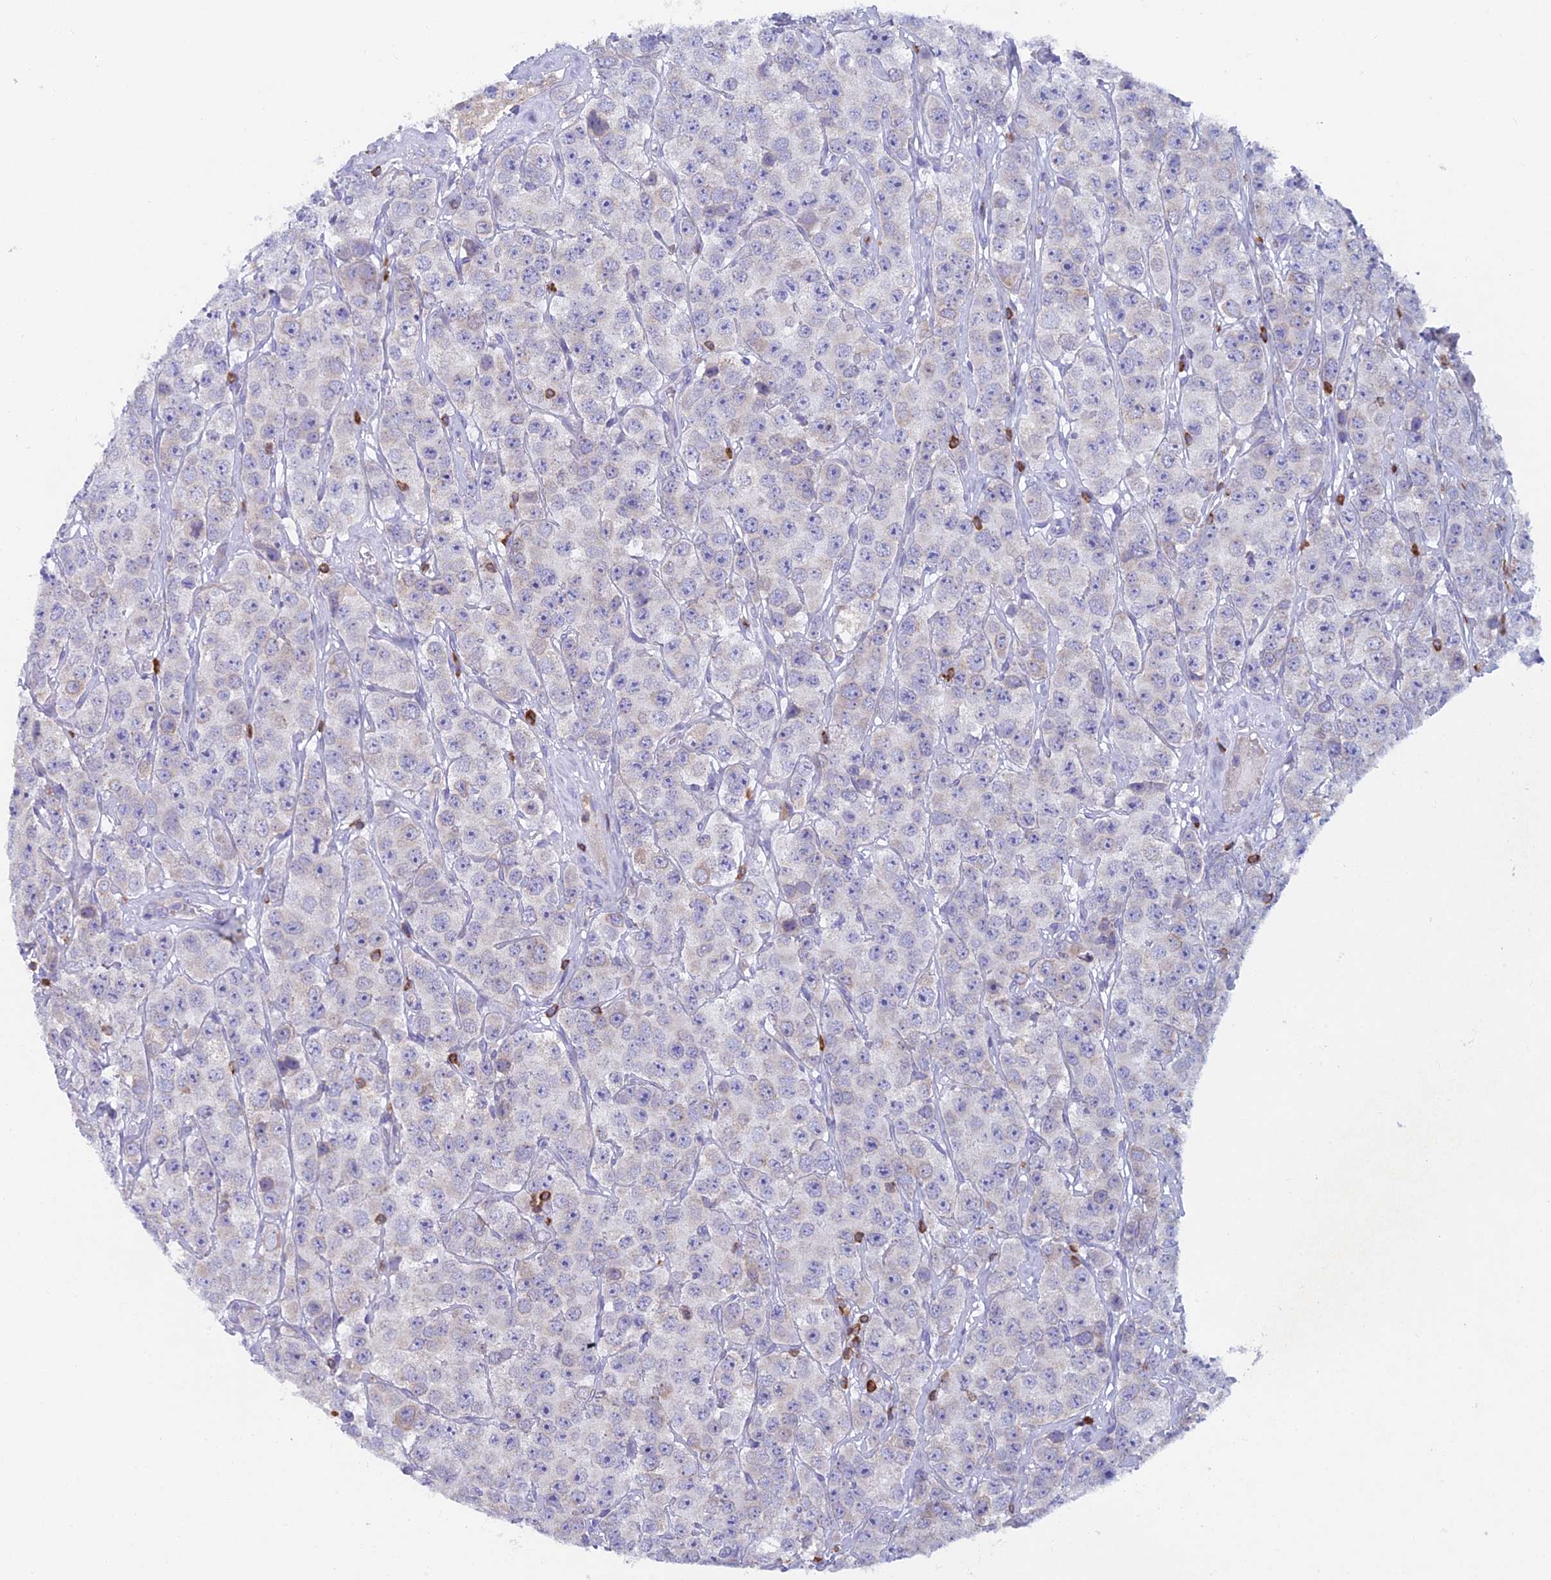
{"staining": {"intensity": "negative", "quantity": "none", "location": "none"}, "tissue": "testis cancer", "cell_type": "Tumor cells", "image_type": "cancer", "snomed": [{"axis": "morphology", "description": "Seminoma, NOS"}, {"axis": "topography", "description": "Testis"}], "caption": "A histopathology image of human testis seminoma is negative for staining in tumor cells. Brightfield microscopy of immunohistochemistry stained with DAB (3,3'-diaminobenzidine) (brown) and hematoxylin (blue), captured at high magnification.", "gene": "ABI3BP", "patient": {"sex": "male", "age": 28}}